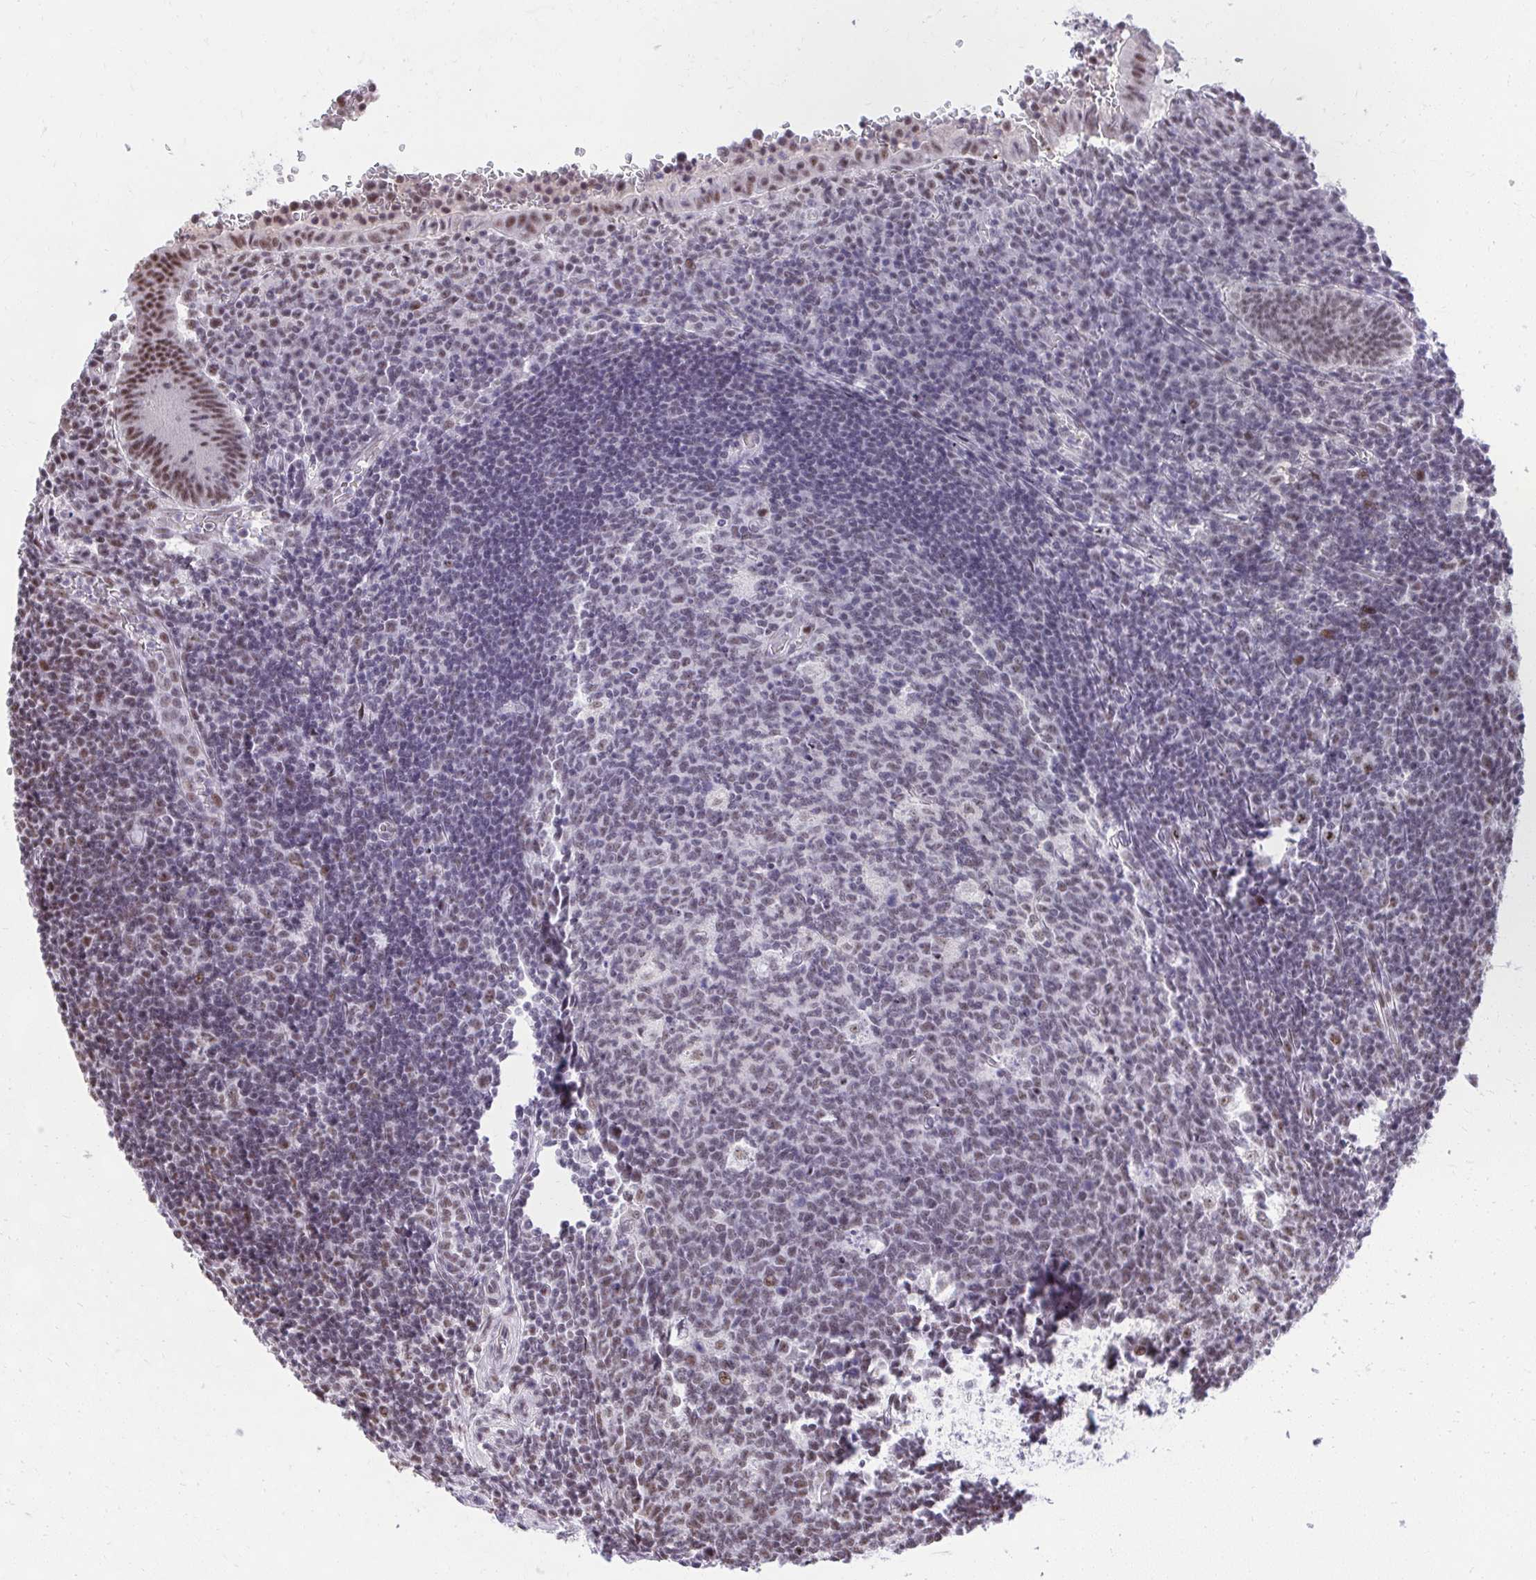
{"staining": {"intensity": "moderate", "quantity": ">75%", "location": "nuclear"}, "tissue": "appendix", "cell_type": "Glandular cells", "image_type": "normal", "snomed": [{"axis": "morphology", "description": "Normal tissue, NOS"}, {"axis": "topography", "description": "Appendix"}], "caption": "A brown stain highlights moderate nuclear staining of a protein in glandular cells of normal appendix. (Stains: DAB (3,3'-diaminobenzidine) in brown, nuclei in blue, Microscopy: brightfield microscopy at high magnification).", "gene": "SYNE4", "patient": {"sex": "male", "age": 18}}